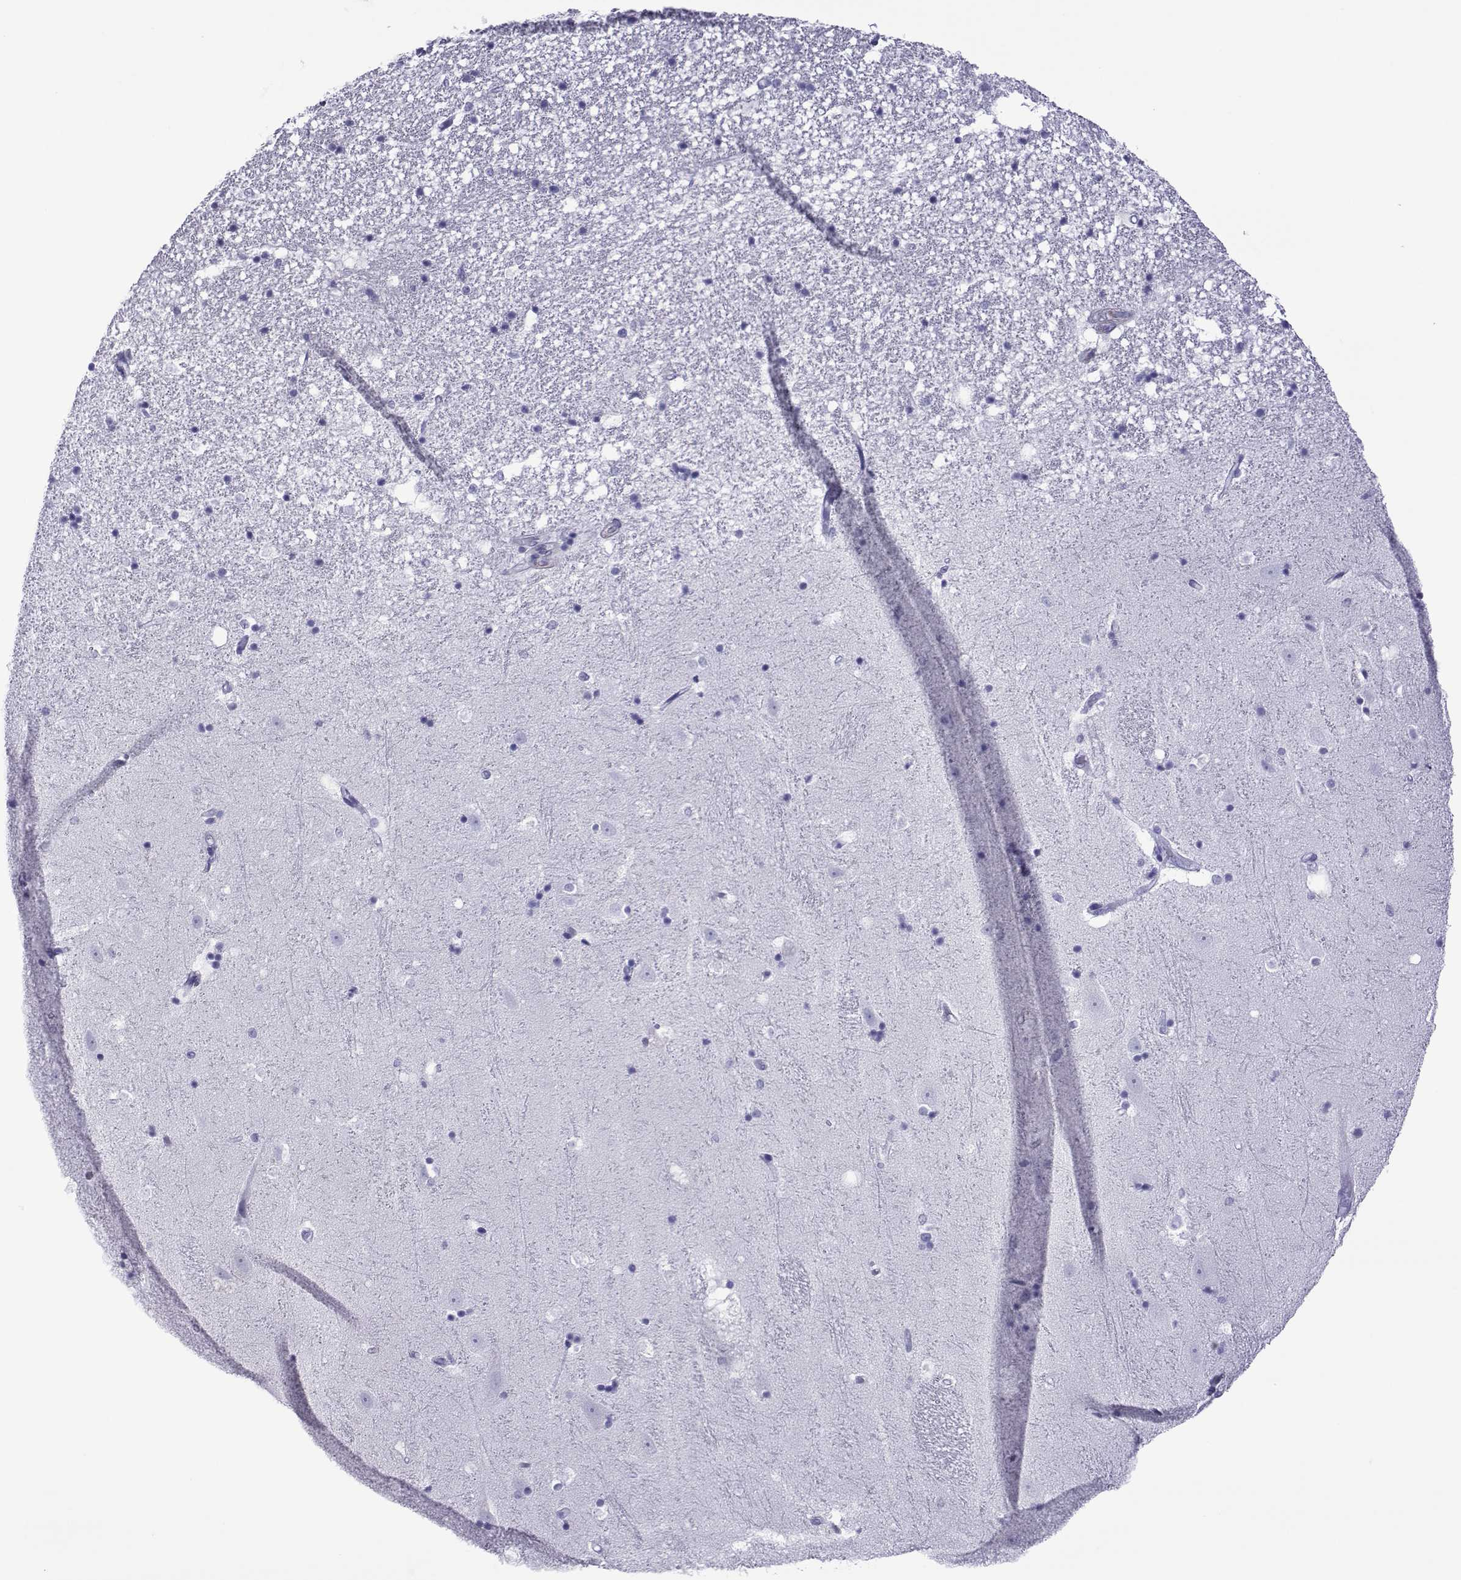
{"staining": {"intensity": "negative", "quantity": "none", "location": "none"}, "tissue": "hippocampus", "cell_type": "Glial cells", "image_type": "normal", "snomed": [{"axis": "morphology", "description": "Normal tissue, NOS"}, {"axis": "topography", "description": "Hippocampus"}], "caption": "Immunohistochemistry (IHC) photomicrograph of unremarkable human hippocampus stained for a protein (brown), which reveals no expression in glial cells.", "gene": "SPANXA1", "patient": {"sex": "male", "age": 49}}